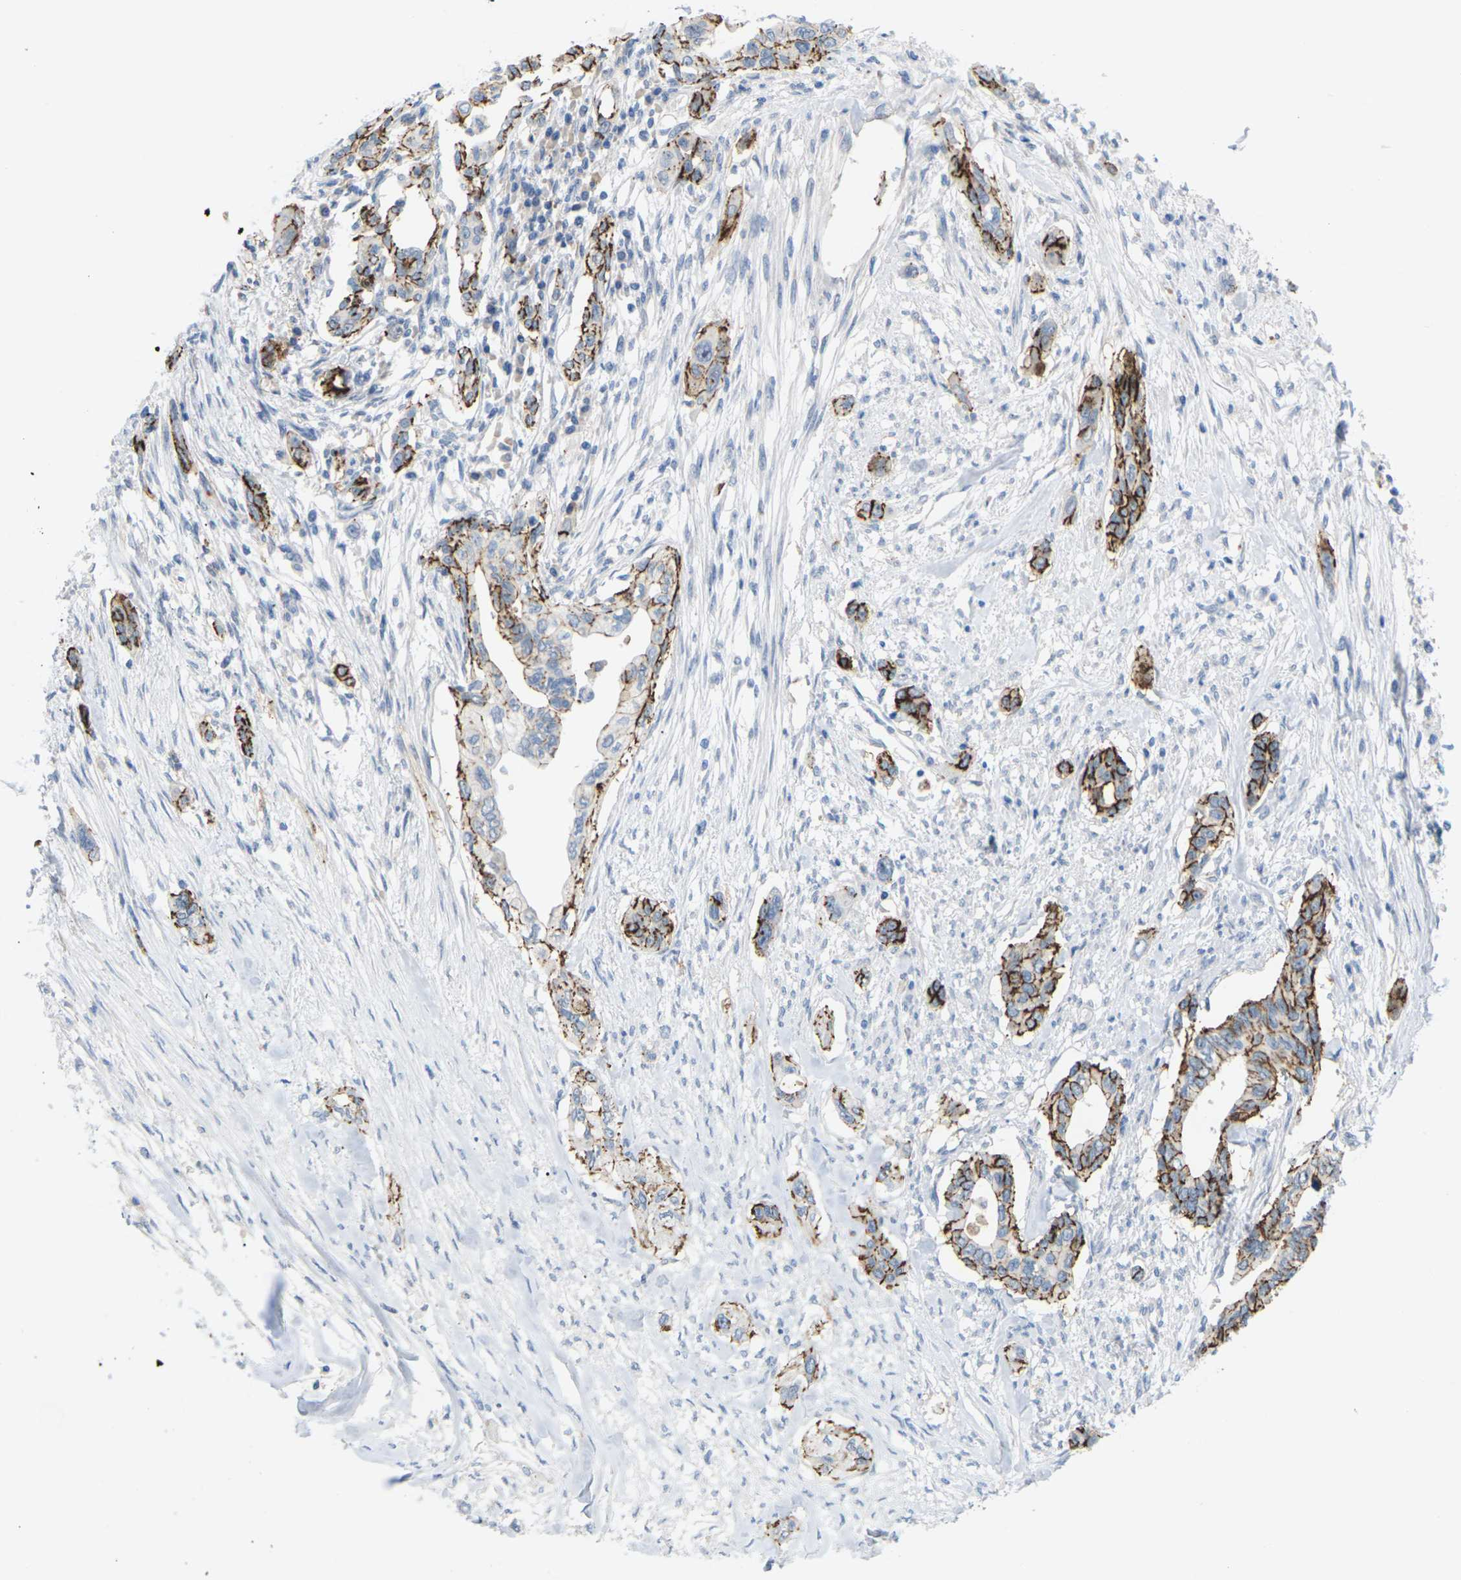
{"staining": {"intensity": "strong", "quantity": ">75%", "location": "cytoplasmic/membranous"}, "tissue": "pancreatic cancer", "cell_type": "Tumor cells", "image_type": "cancer", "snomed": [{"axis": "morphology", "description": "Adenocarcinoma, NOS"}, {"axis": "topography", "description": "Pancreas"}], "caption": "An image of pancreatic cancer stained for a protein exhibits strong cytoplasmic/membranous brown staining in tumor cells.", "gene": "CLDN3", "patient": {"sex": "female", "age": 60}}